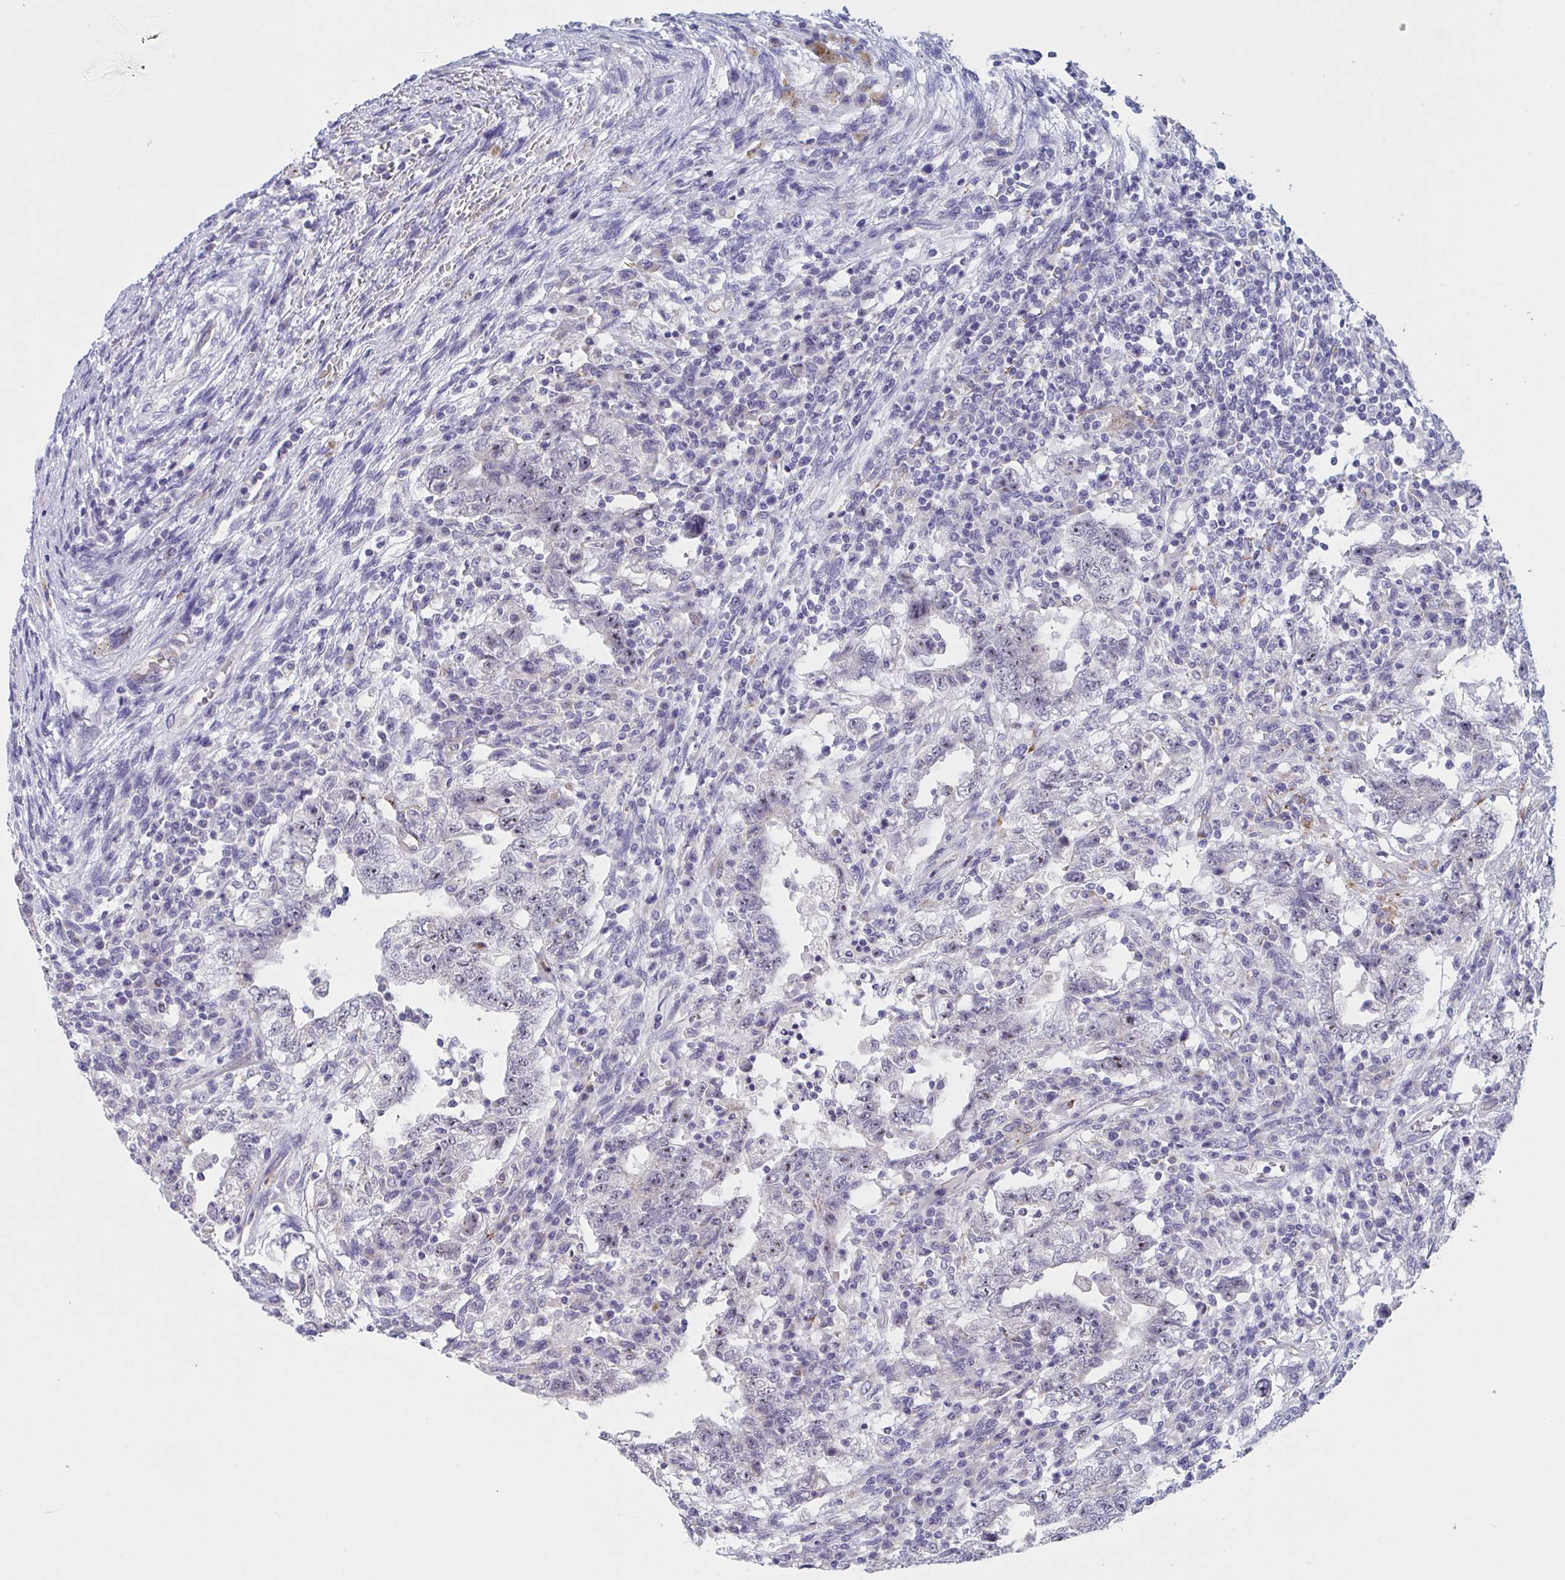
{"staining": {"intensity": "negative", "quantity": "none", "location": "none"}, "tissue": "testis cancer", "cell_type": "Tumor cells", "image_type": "cancer", "snomed": [{"axis": "morphology", "description": "Carcinoma, Embryonal, NOS"}, {"axis": "topography", "description": "Testis"}], "caption": "A micrograph of human testis embryonal carcinoma is negative for staining in tumor cells. Nuclei are stained in blue.", "gene": "ST14", "patient": {"sex": "male", "age": 26}}